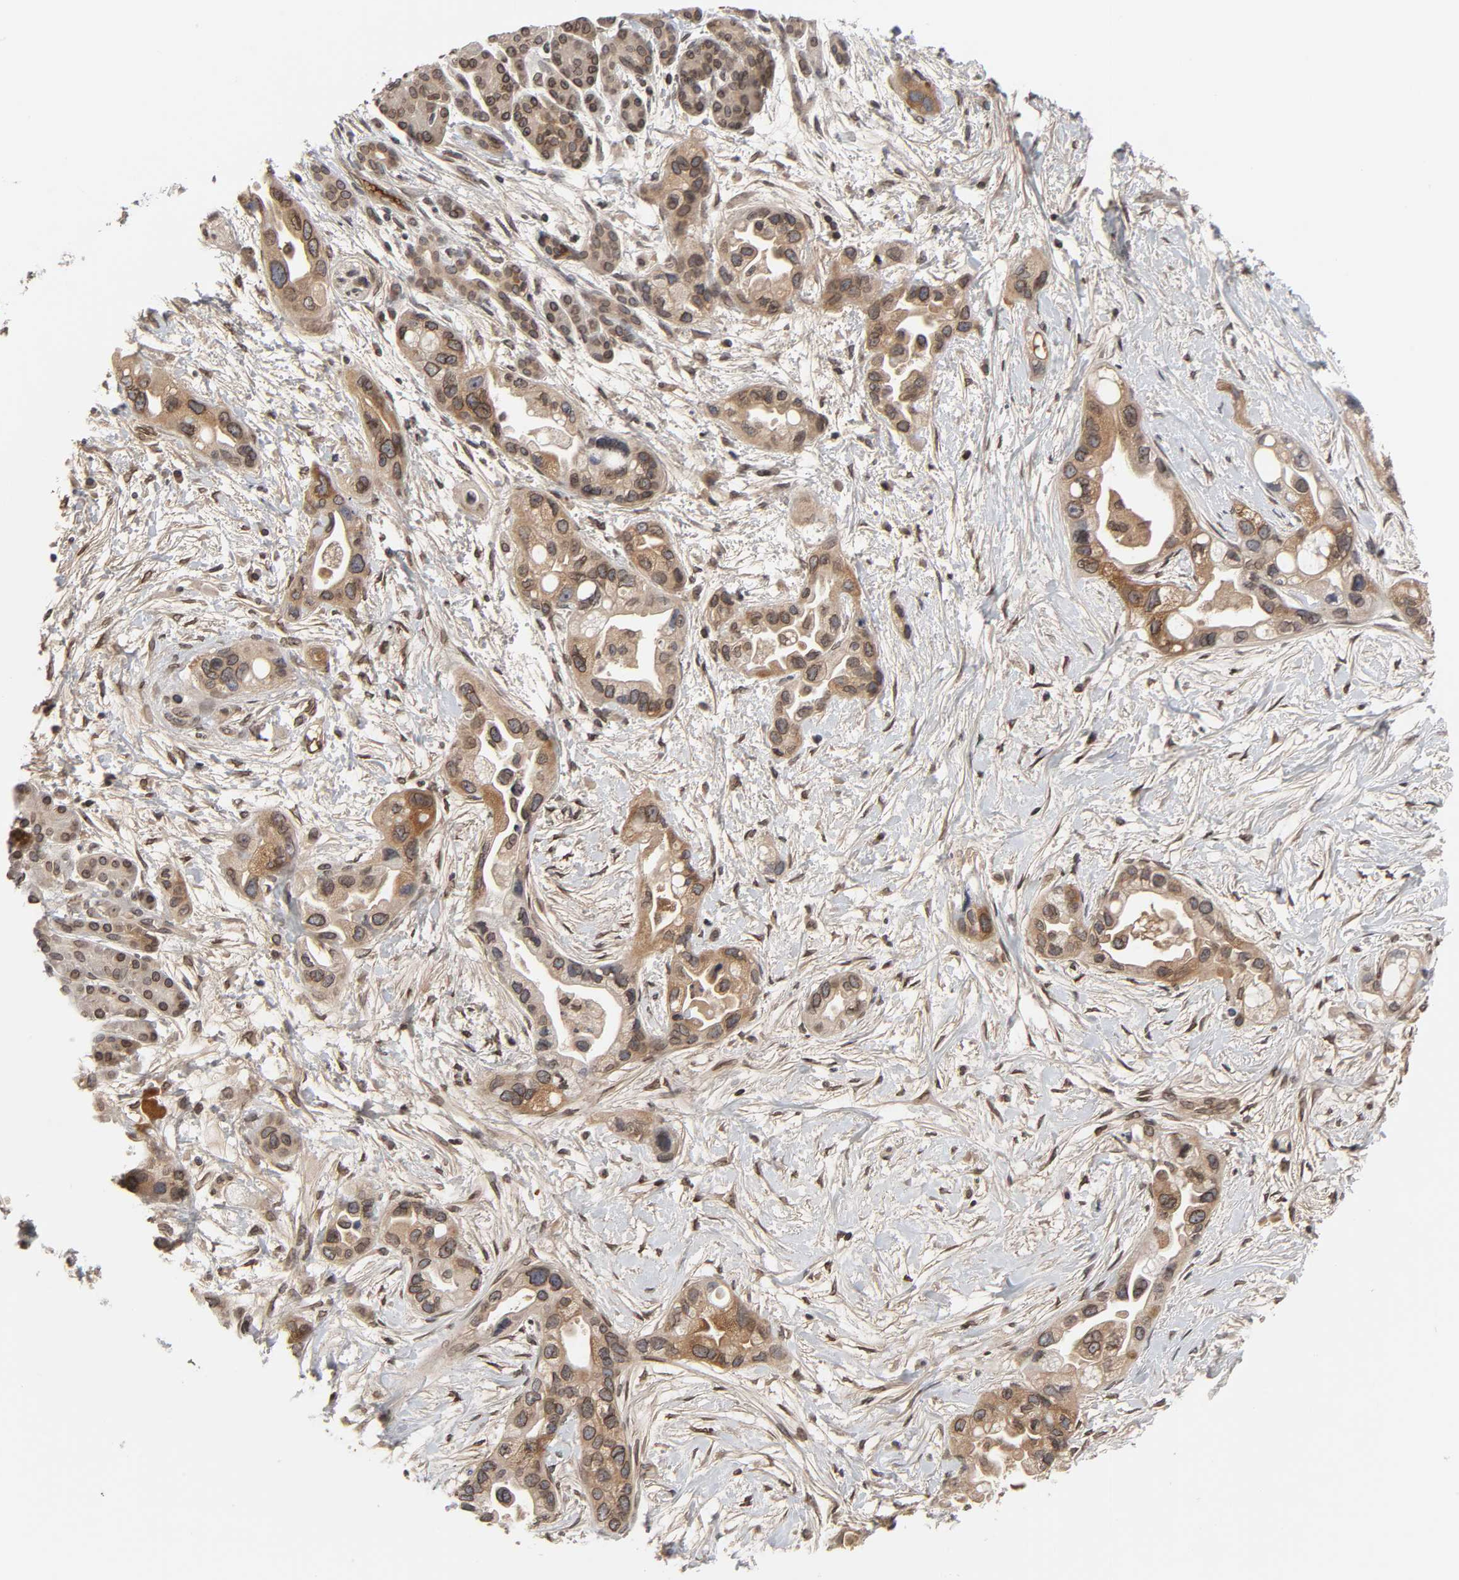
{"staining": {"intensity": "strong", "quantity": ">75%", "location": "cytoplasmic/membranous,nuclear"}, "tissue": "pancreatic cancer", "cell_type": "Tumor cells", "image_type": "cancer", "snomed": [{"axis": "morphology", "description": "Adenocarcinoma, NOS"}, {"axis": "topography", "description": "Pancreas"}], "caption": "Adenocarcinoma (pancreatic) tissue demonstrates strong cytoplasmic/membranous and nuclear staining in about >75% of tumor cells", "gene": "CPN2", "patient": {"sex": "female", "age": 77}}